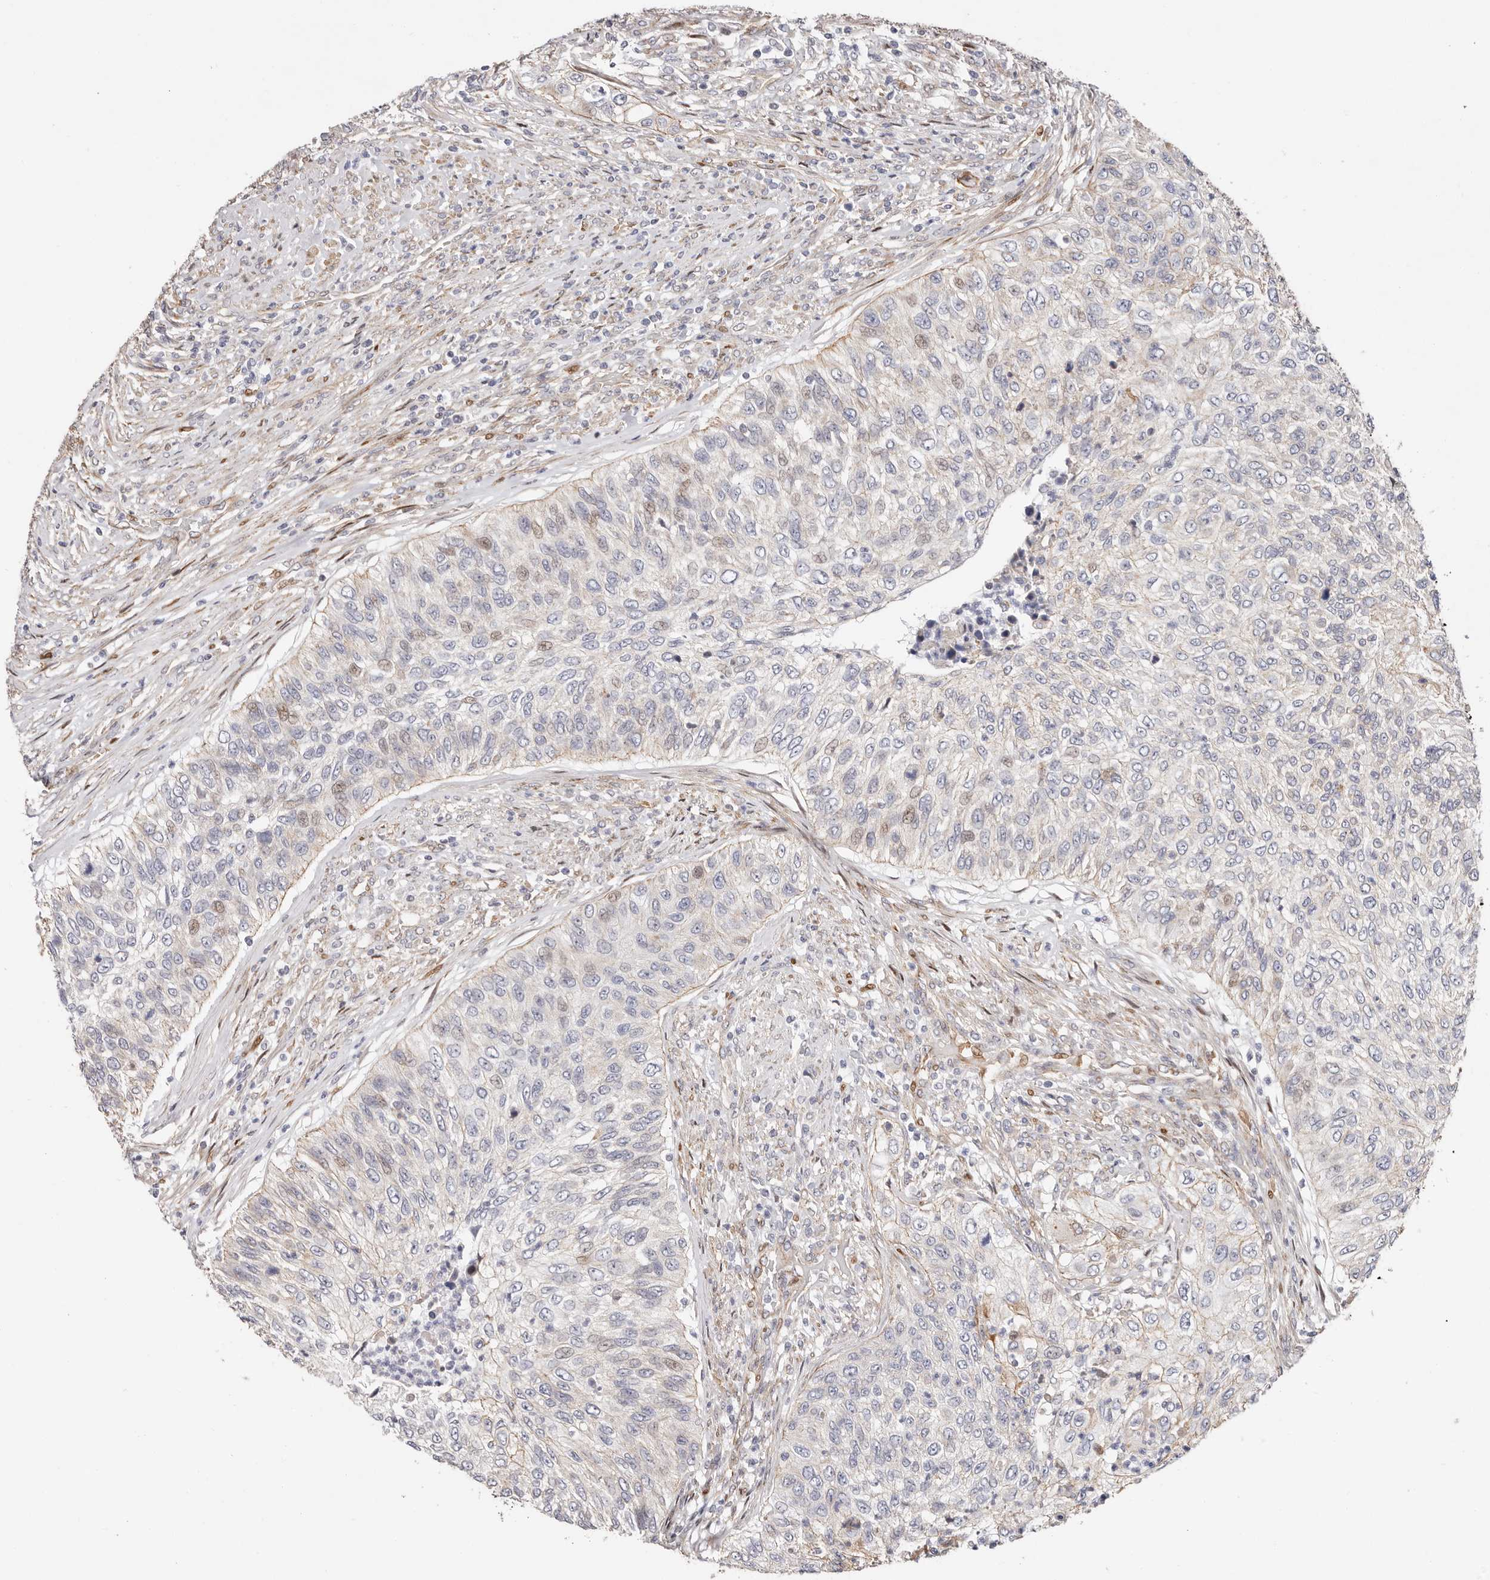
{"staining": {"intensity": "weak", "quantity": "<25%", "location": "nuclear"}, "tissue": "urothelial cancer", "cell_type": "Tumor cells", "image_type": "cancer", "snomed": [{"axis": "morphology", "description": "Urothelial carcinoma, High grade"}, {"axis": "topography", "description": "Urinary bladder"}], "caption": "The IHC micrograph has no significant staining in tumor cells of urothelial cancer tissue.", "gene": "EPHX3", "patient": {"sex": "female", "age": 60}}